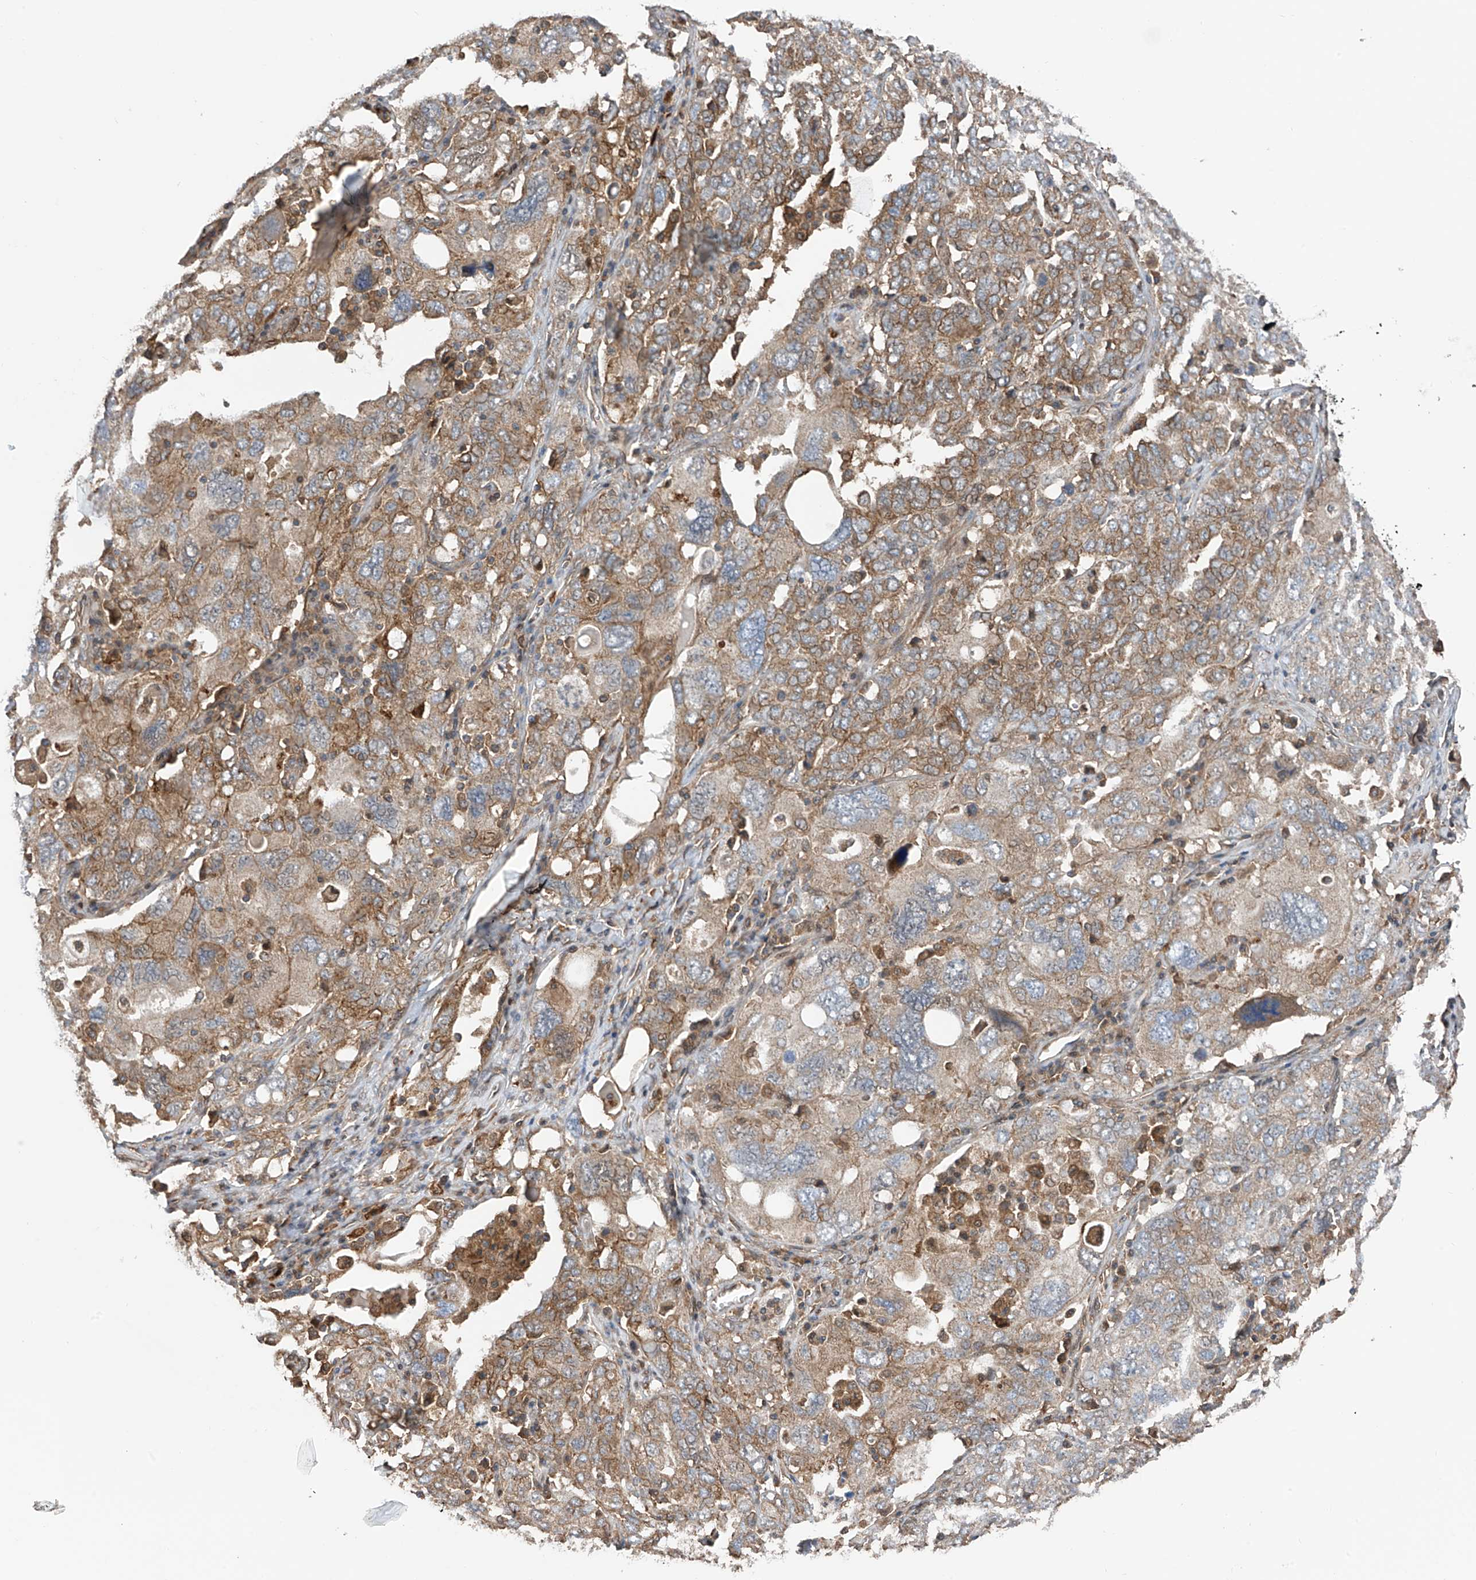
{"staining": {"intensity": "moderate", "quantity": ">75%", "location": "cytoplasmic/membranous"}, "tissue": "ovarian cancer", "cell_type": "Tumor cells", "image_type": "cancer", "snomed": [{"axis": "morphology", "description": "Carcinoma, endometroid"}, {"axis": "topography", "description": "Ovary"}], "caption": "High-magnification brightfield microscopy of ovarian cancer stained with DAB (3,3'-diaminobenzidine) (brown) and counterstained with hematoxylin (blue). tumor cells exhibit moderate cytoplasmic/membranous staining is appreciated in about>75% of cells. The protein is stained brown, and the nuclei are stained in blue (DAB (3,3'-diaminobenzidine) IHC with brightfield microscopy, high magnification).", "gene": "CHPF", "patient": {"sex": "female", "age": 62}}